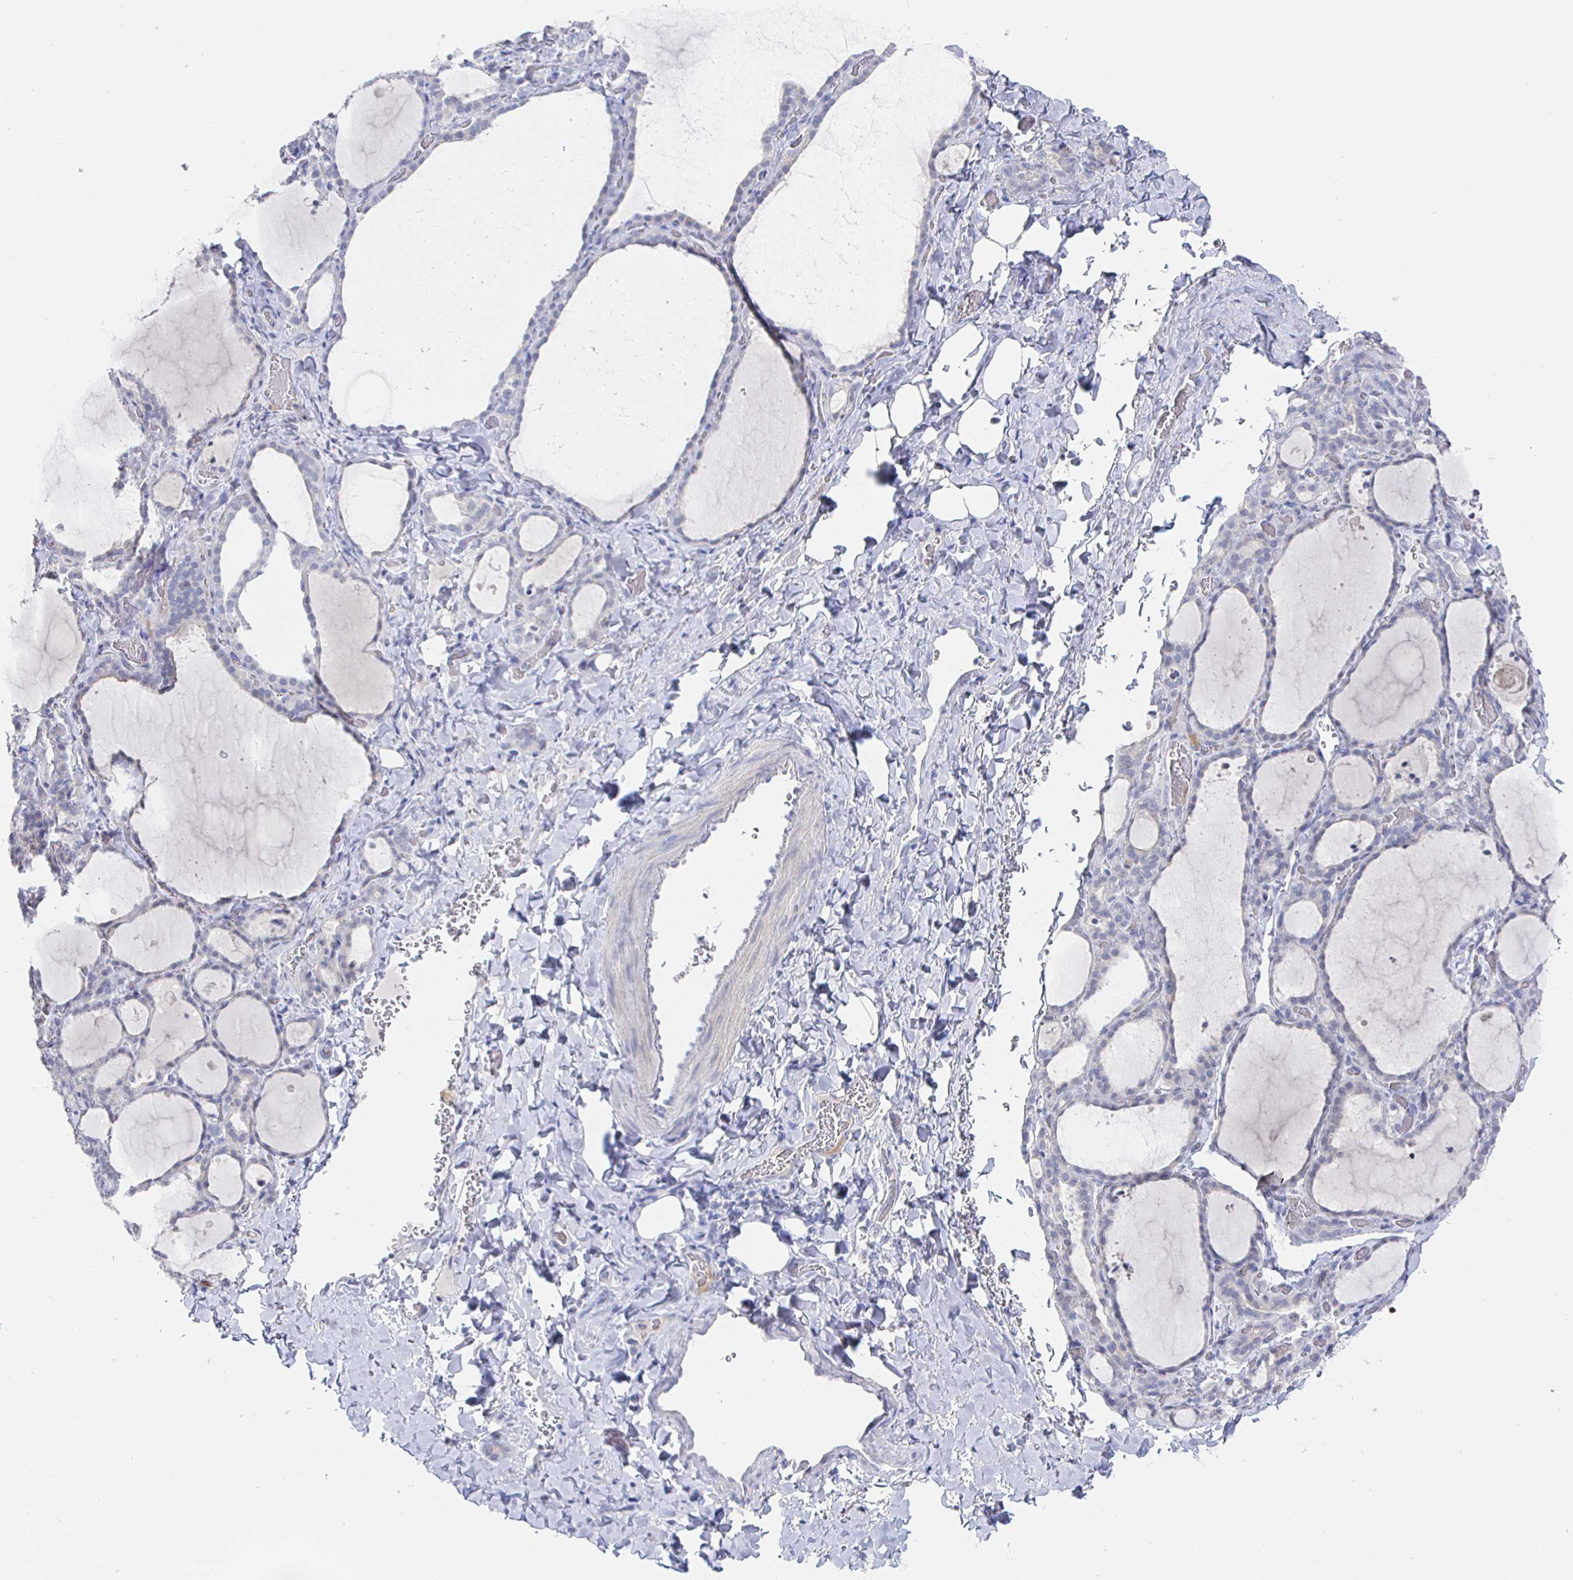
{"staining": {"intensity": "negative", "quantity": "none", "location": "none"}, "tissue": "thyroid gland", "cell_type": "Glandular cells", "image_type": "normal", "snomed": [{"axis": "morphology", "description": "Normal tissue, NOS"}, {"axis": "topography", "description": "Thyroid gland"}], "caption": "Glandular cells show no significant staining in benign thyroid gland. (Immunohistochemistry (ihc), brightfield microscopy, high magnification).", "gene": "LRRC23", "patient": {"sex": "female", "age": 22}}